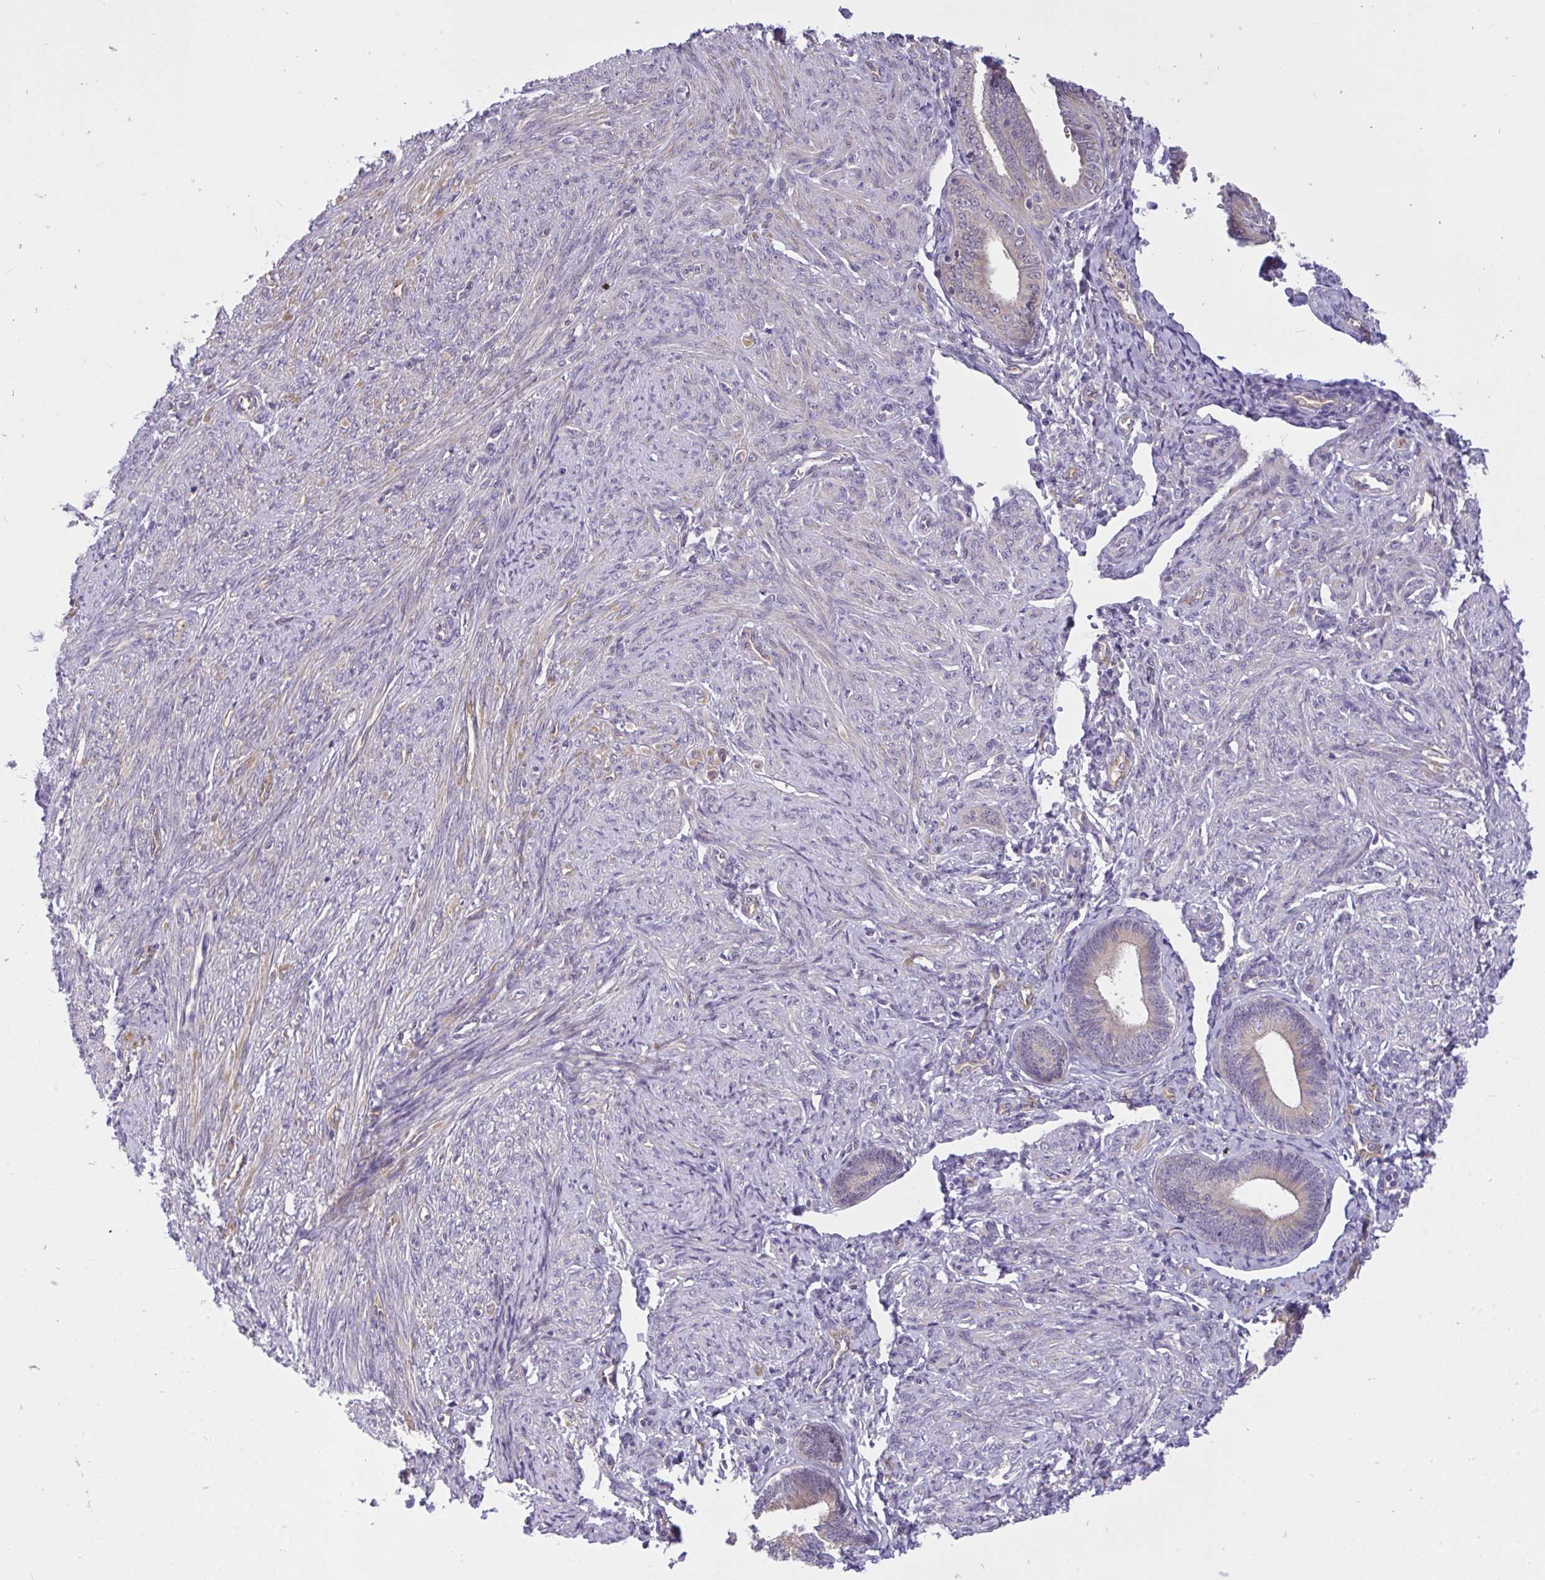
{"staining": {"intensity": "moderate", "quantity": "25%-75%", "location": "cytoplasmic/membranous"}, "tissue": "endometrial cancer", "cell_type": "Tumor cells", "image_type": "cancer", "snomed": [{"axis": "morphology", "description": "Adenocarcinoma, NOS"}, {"axis": "topography", "description": "Endometrium"}], "caption": "A micrograph showing moderate cytoplasmic/membranous staining in approximately 25%-75% of tumor cells in endometrial adenocarcinoma, as visualized by brown immunohistochemical staining.", "gene": "C19orf54", "patient": {"sex": "female", "age": 87}}